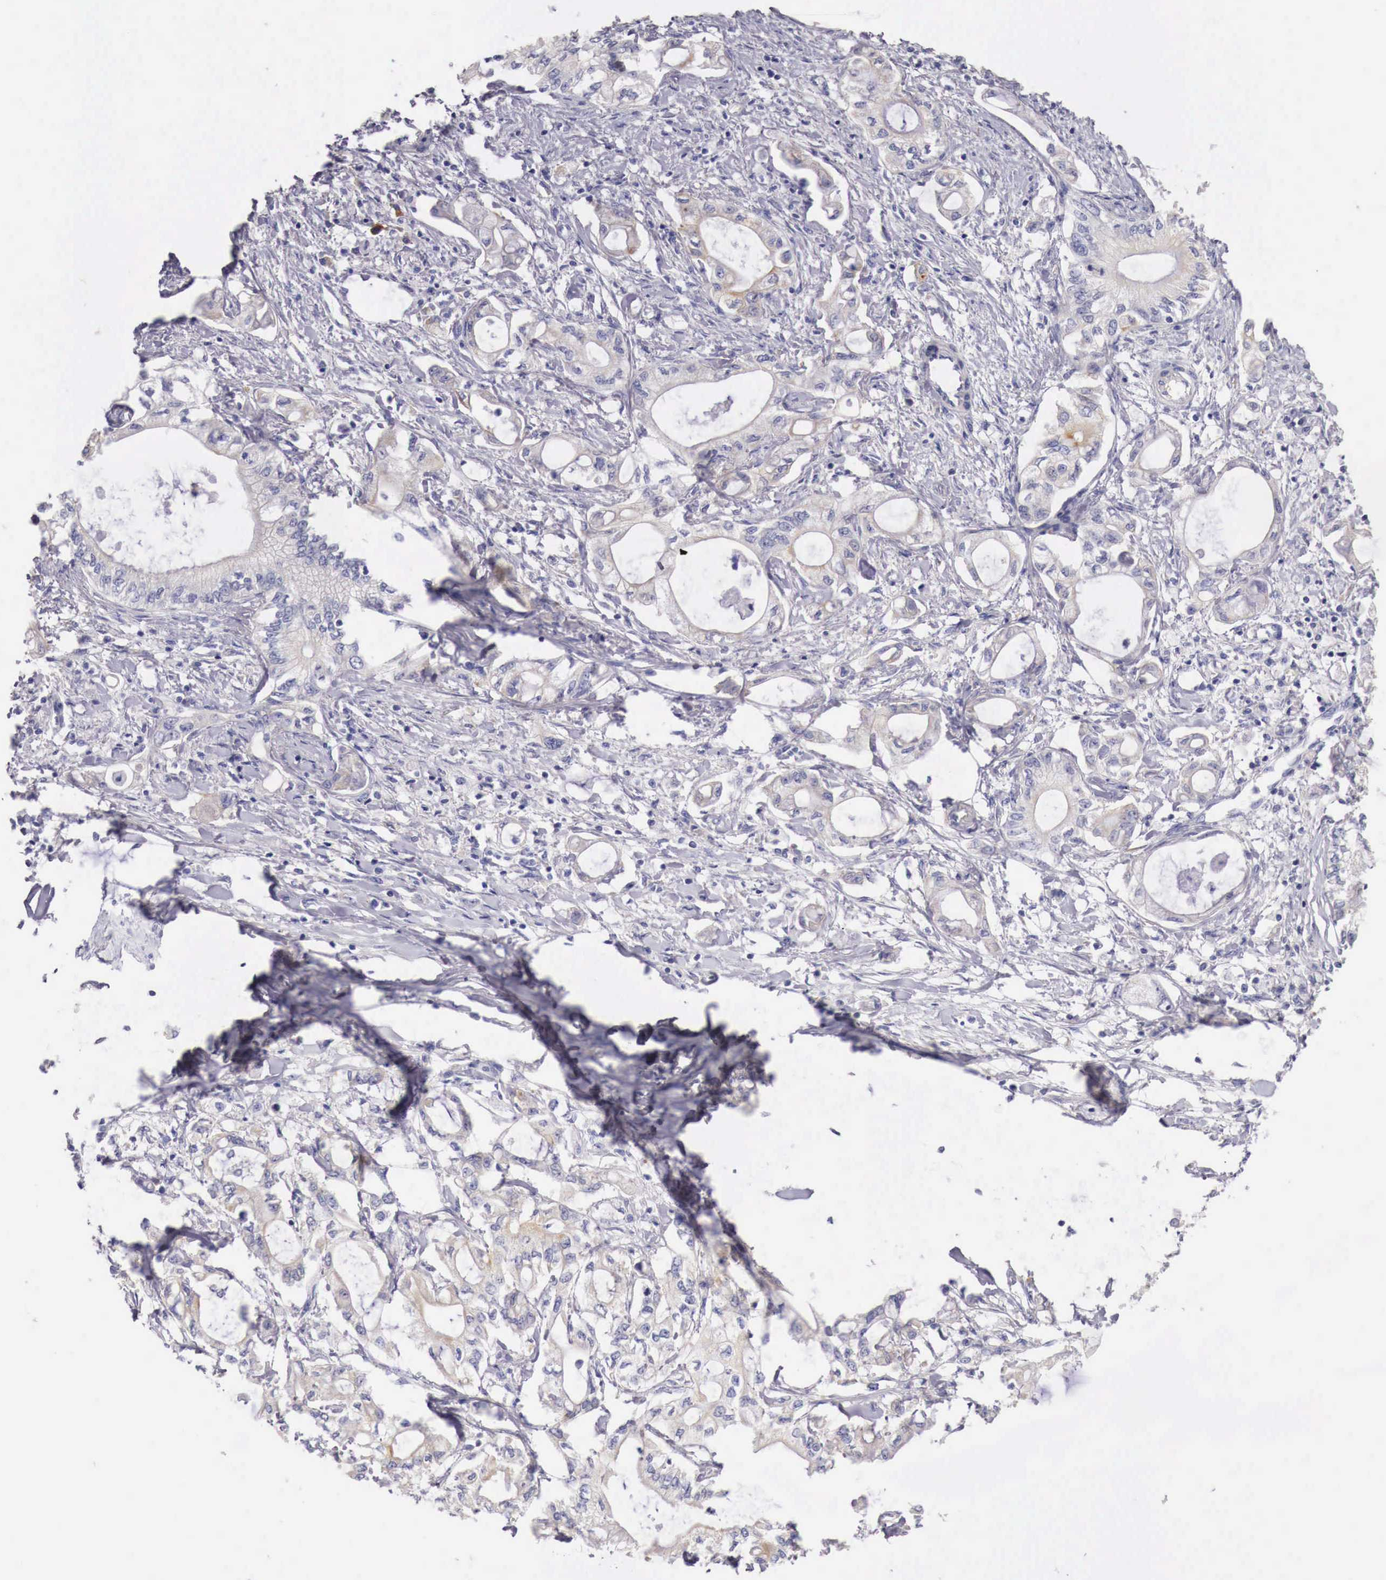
{"staining": {"intensity": "weak", "quantity": "25%-75%", "location": "cytoplasmic/membranous"}, "tissue": "pancreatic cancer", "cell_type": "Tumor cells", "image_type": "cancer", "snomed": [{"axis": "morphology", "description": "Adenocarcinoma, NOS"}, {"axis": "topography", "description": "Pancreas"}], "caption": "High-power microscopy captured an IHC image of adenocarcinoma (pancreatic), revealing weak cytoplasmic/membranous expression in approximately 25%-75% of tumor cells. (brown staining indicates protein expression, while blue staining denotes nuclei).", "gene": "NREP", "patient": {"sex": "male", "age": 79}}